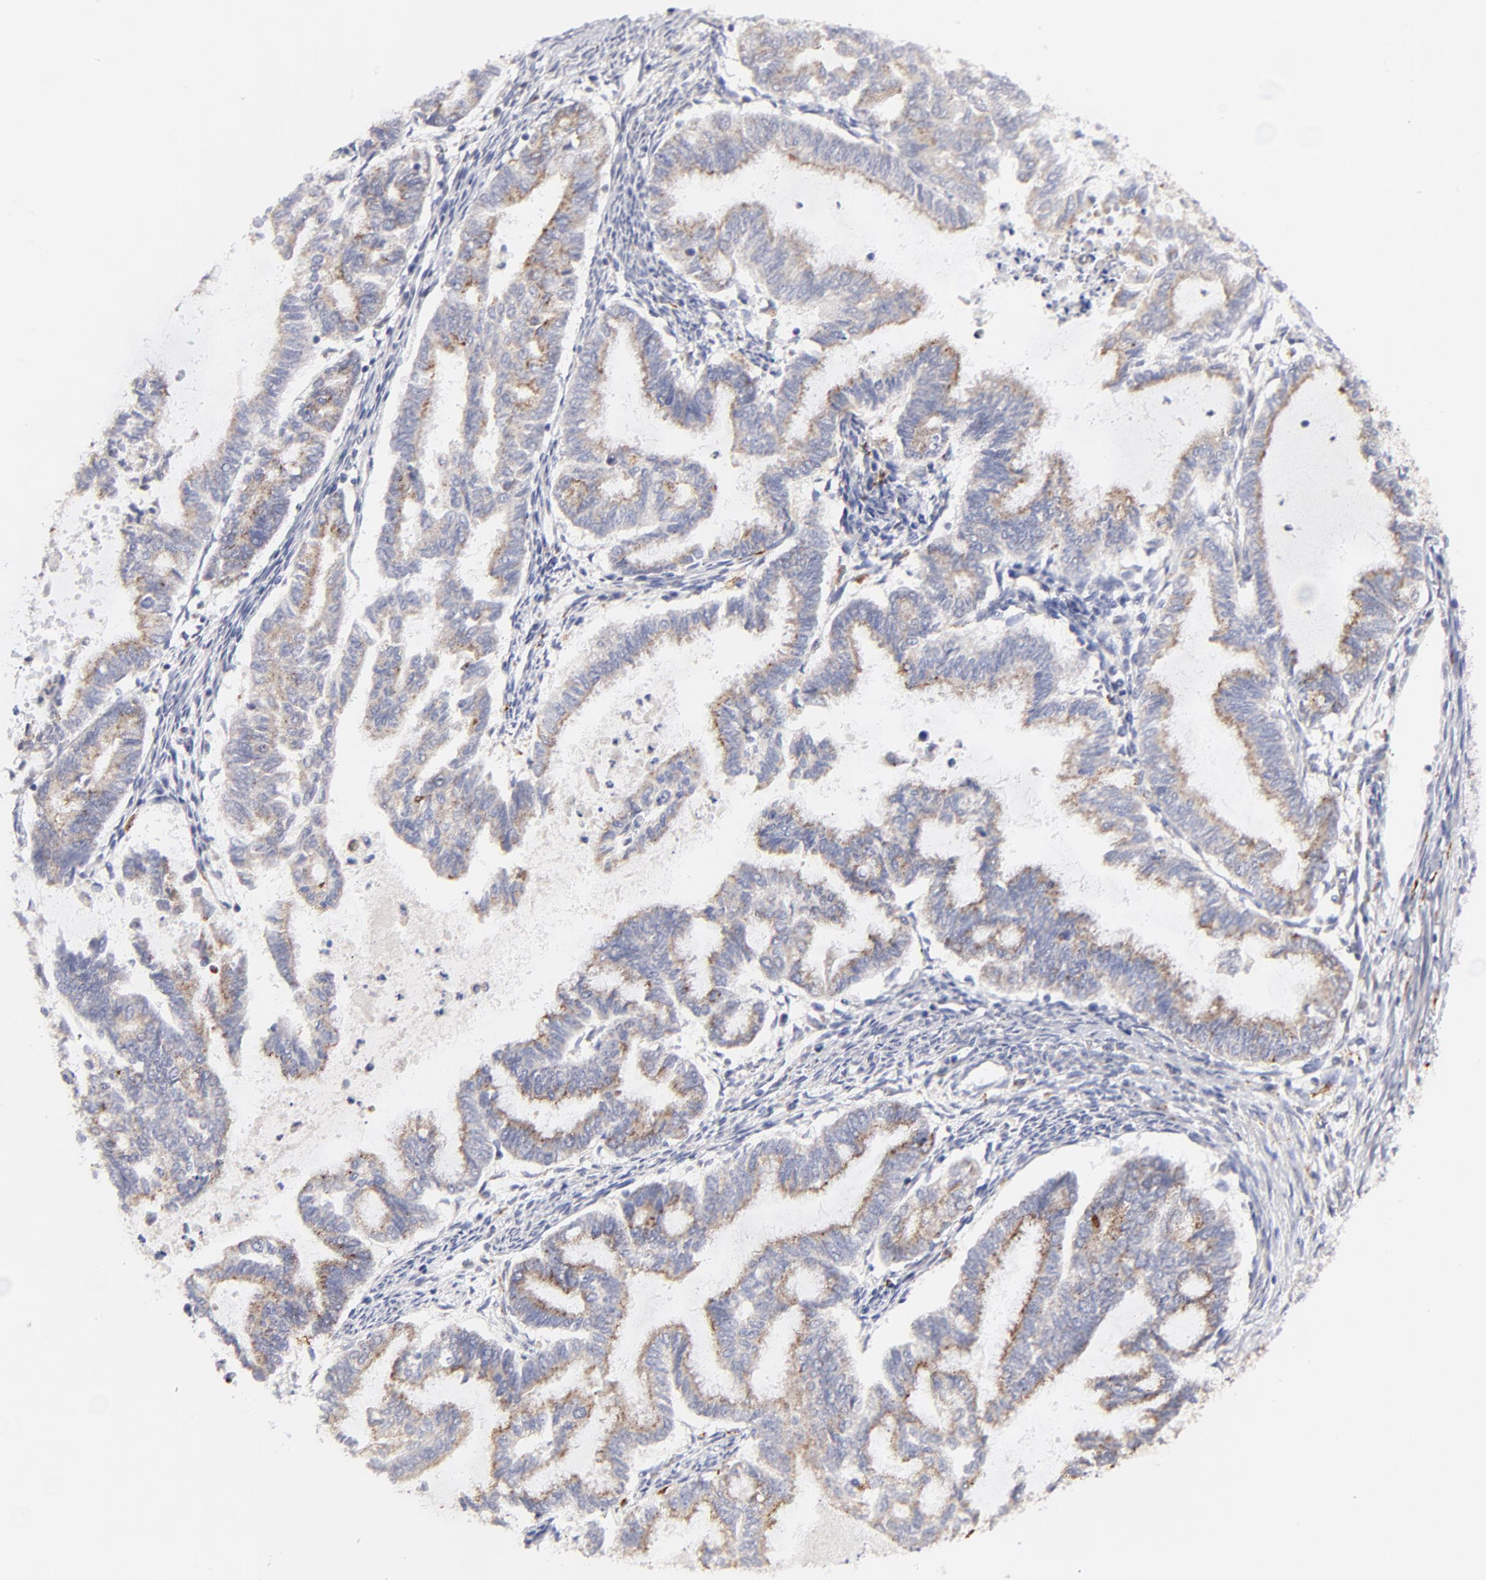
{"staining": {"intensity": "weak", "quantity": ">75%", "location": "cytoplasmic/membranous"}, "tissue": "endometrial cancer", "cell_type": "Tumor cells", "image_type": "cancer", "snomed": [{"axis": "morphology", "description": "Adenocarcinoma, NOS"}, {"axis": "topography", "description": "Endometrium"}], "caption": "Adenocarcinoma (endometrial) tissue demonstrates weak cytoplasmic/membranous positivity in approximately >75% of tumor cells", "gene": "MAP2K7", "patient": {"sex": "female", "age": 79}}